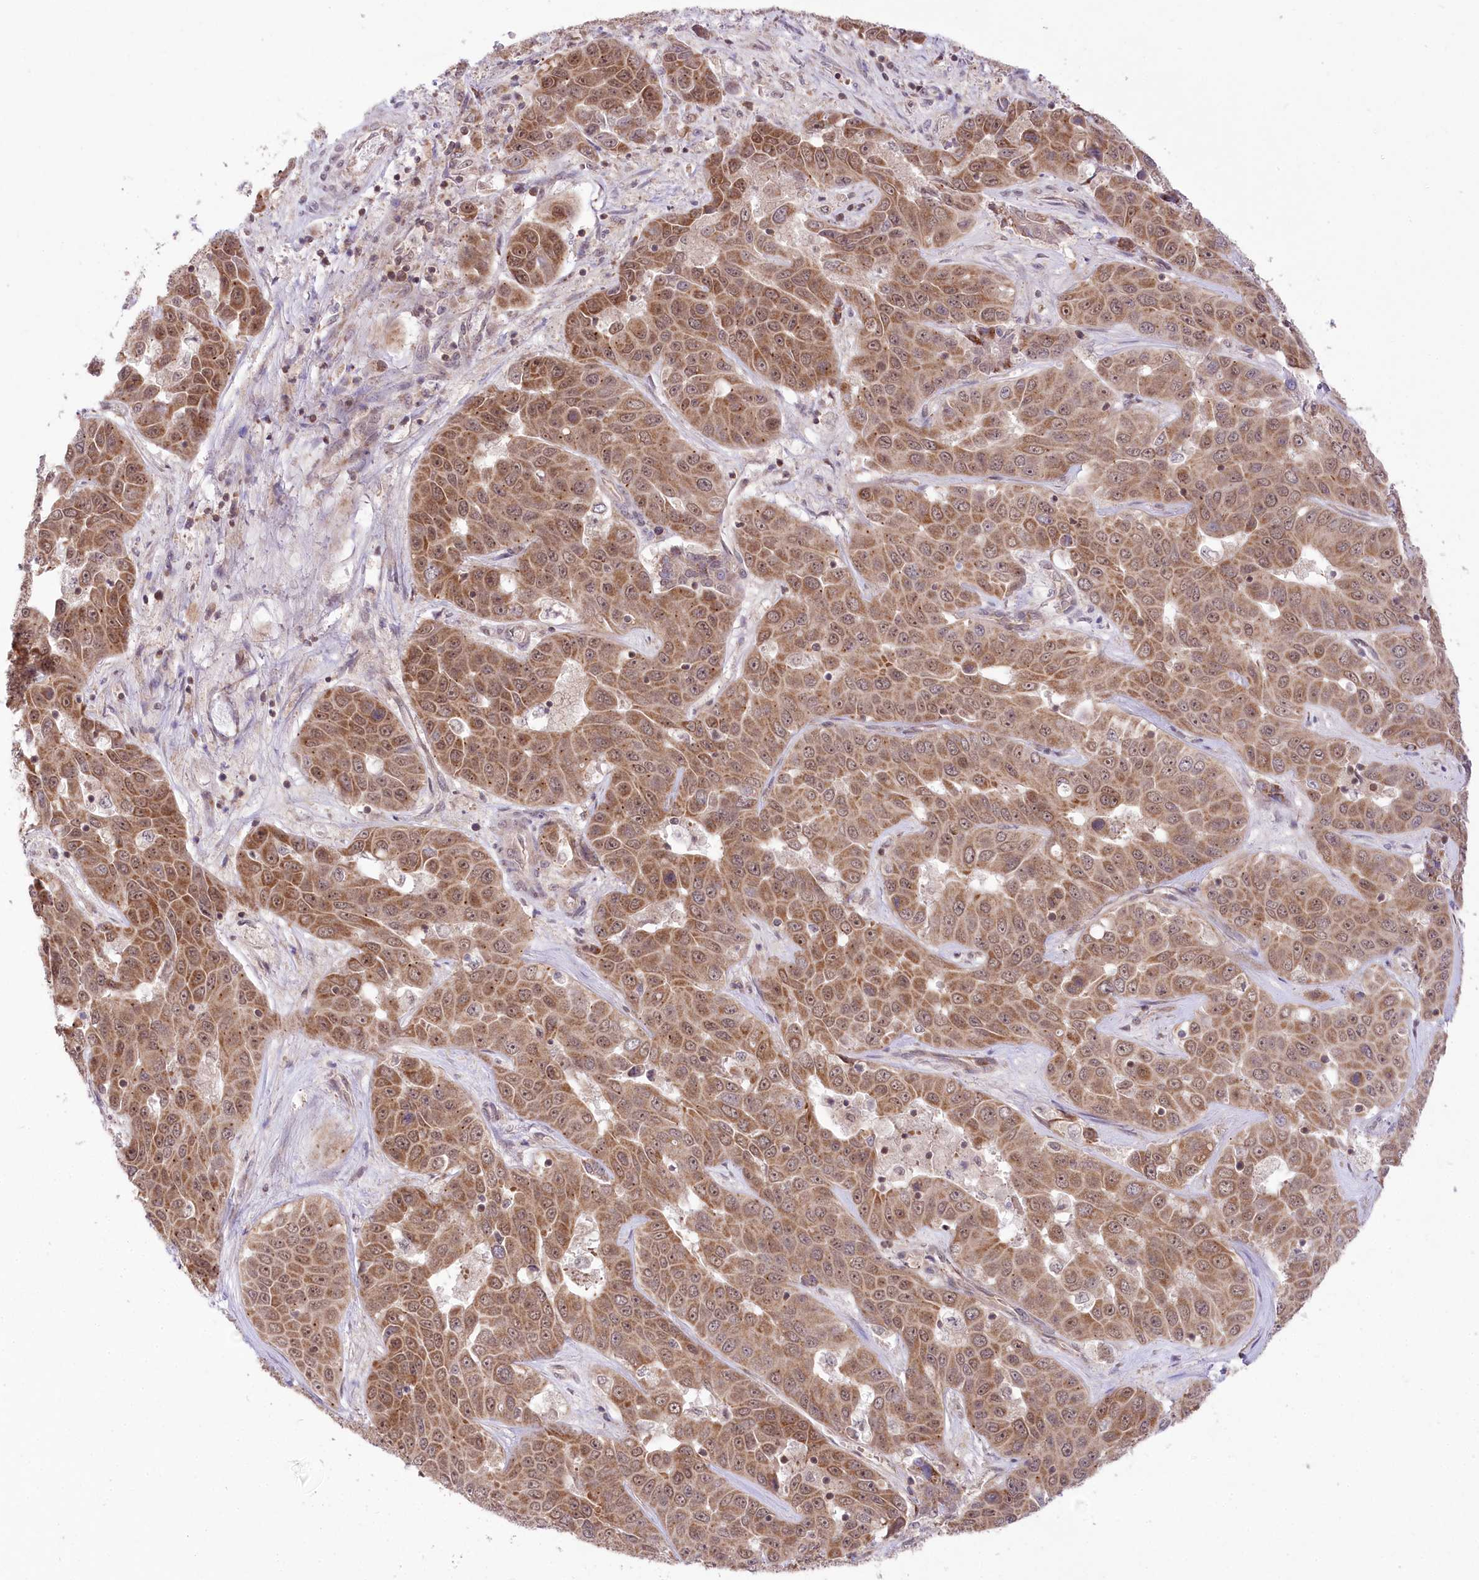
{"staining": {"intensity": "moderate", "quantity": ">75%", "location": "cytoplasmic/membranous,nuclear"}, "tissue": "liver cancer", "cell_type": "Tumor cells", "image_type": "cancer", "snomed": [{"axis": "morphology", "description": "Cholangiocarcinoma"}, {"axis": "topography", "description": "Liver"}], "caption": "Immunohistochemical staining of human liver cancer displays moderate cytoplasmic/membranous and nuclear protein positivity in approximately >75% of tumor cells.", "gene": "ZMAT2", "patient": {"sex": "female", "age": 52}}